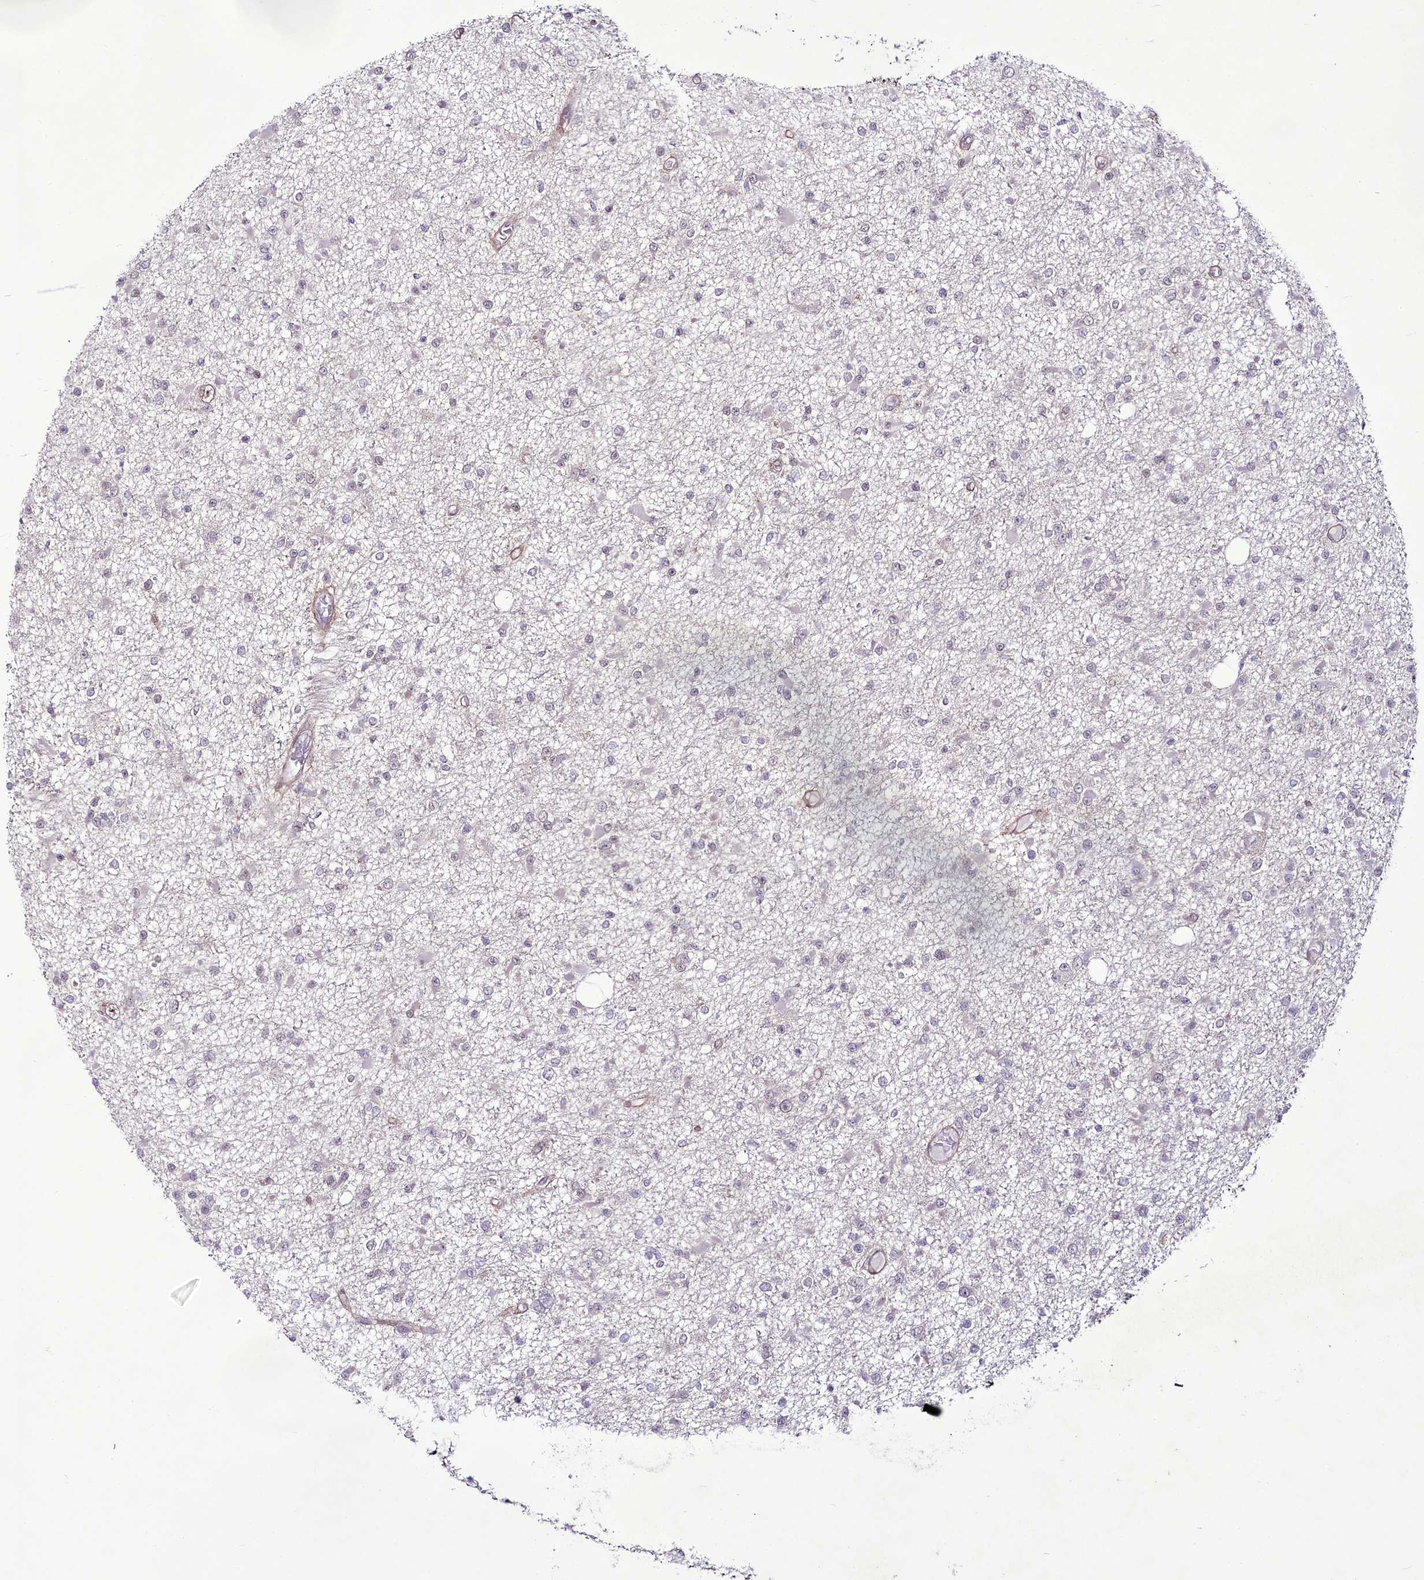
{"staining": {"intensity": "negative", "quantity": "none", "location": "none"}, "tissue": "glioma", "cell_type": "Tumor cells", "image_type": "cancer", "snomed": [{"axis": "morphology", "description": "Glioma, malignant, Low grade"}, {"axis": "topography", "description": "Brain"}], "caption": "The photomicrograph displays no staining of tumor cells in low-grade glioma (malignant).", "gene": "RSBN1", "patient": {"sex": "female", "age": 22}}